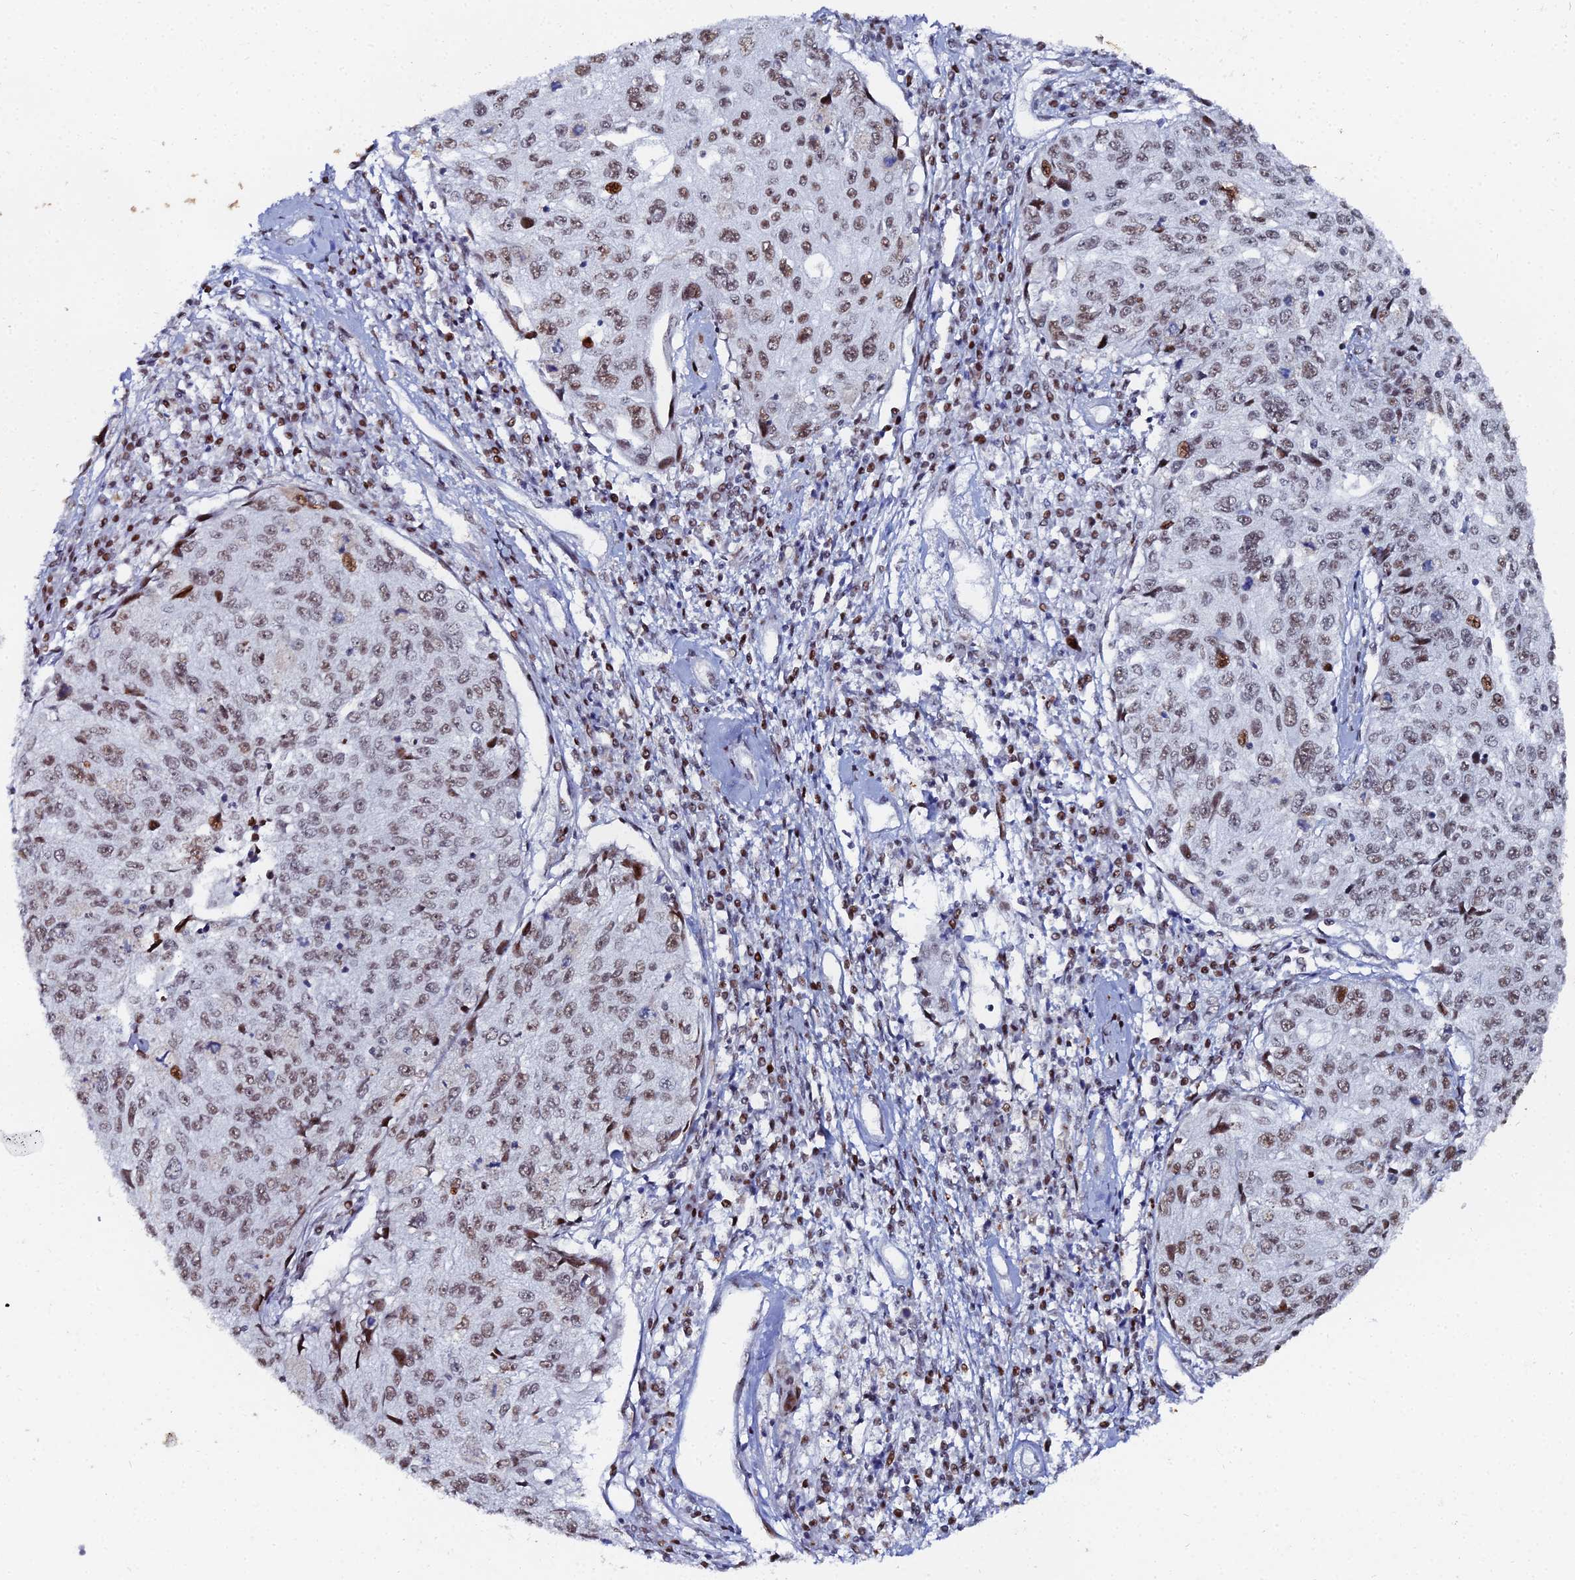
{"staining": {"intensity": "moderate", "quantity": ">75%", "location": "nuclear"}, "tissue": "cervical cancer", "cell_type": "Tumor cells", "image_type": "cancer", "snomed": [{"axis": "morphology", "description": "Squamous cell carcinoma, NOS"}, {"axis": "topography", "description": "Cervix"}], "caption": "Protein expression analysis of human squamous cell carcinoma (cervical) reveals moderate nuclear expression in about >75% of tumor cells.", "gene": "GSC2", "patient": {"sex": "female", "age": 57}}